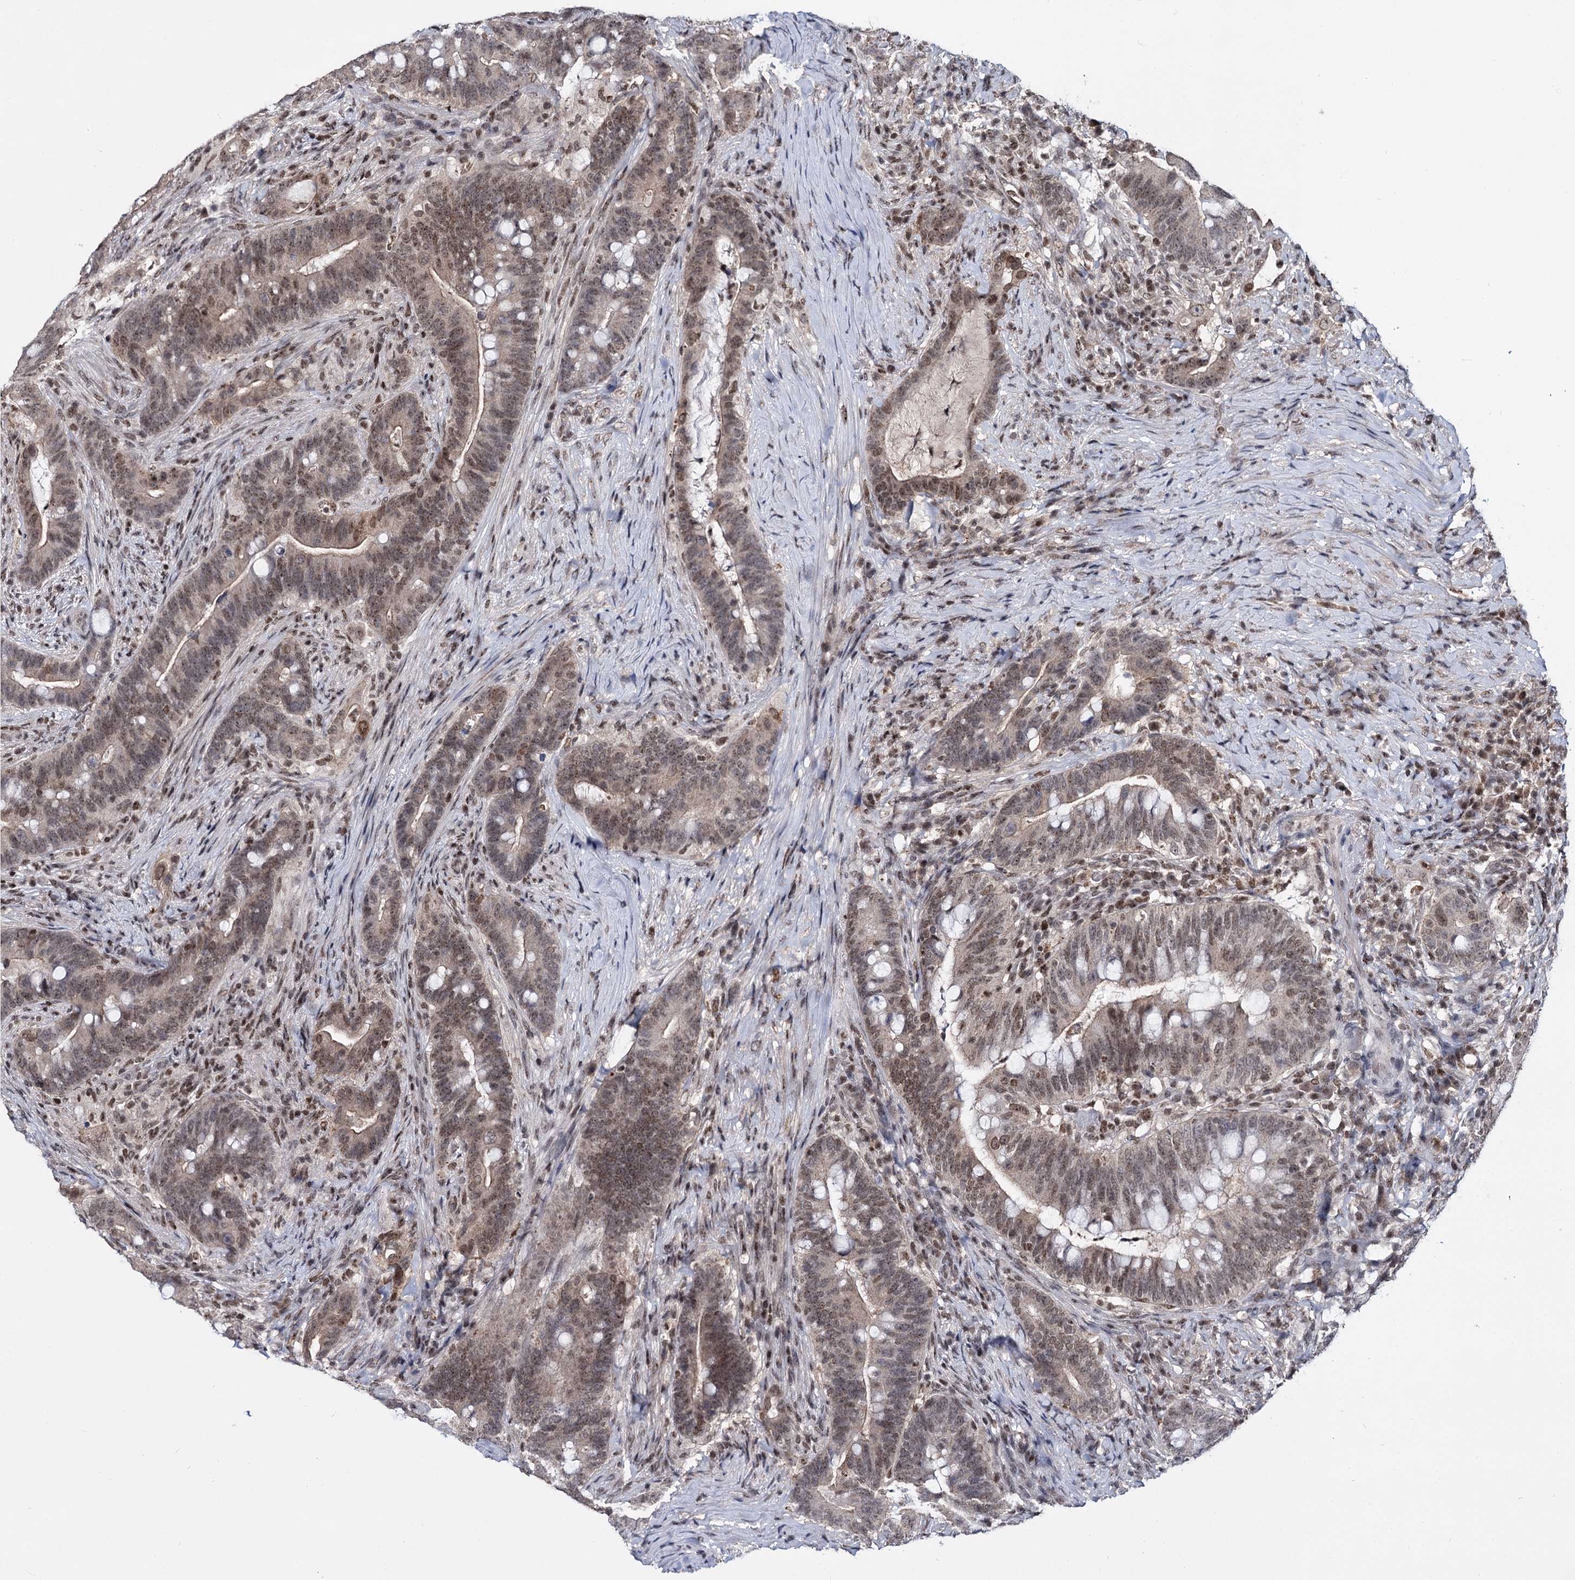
{"staining": {"intensity": "moderate", "quantity": ">75%", "location": "nuclear"}, "tissue": "colorectal cancer", "cell_type": "Tumor cells", "image_type": "cancer", "snomed": [{"axis": "morphology", "description": "Adenocarcinoma, NOS"}, {"axis": "topography", "description": "Colon"}], "caption": "A high-resolution photomicrograph shows immunohistochemistry staining of colorectal cancer (adenocarcinoma), which demonstrates moderate nuclear expression in about >75% of tumor cells.", "gene": "SMCHD1", "patient": {"sex": "female", "age": 66}}